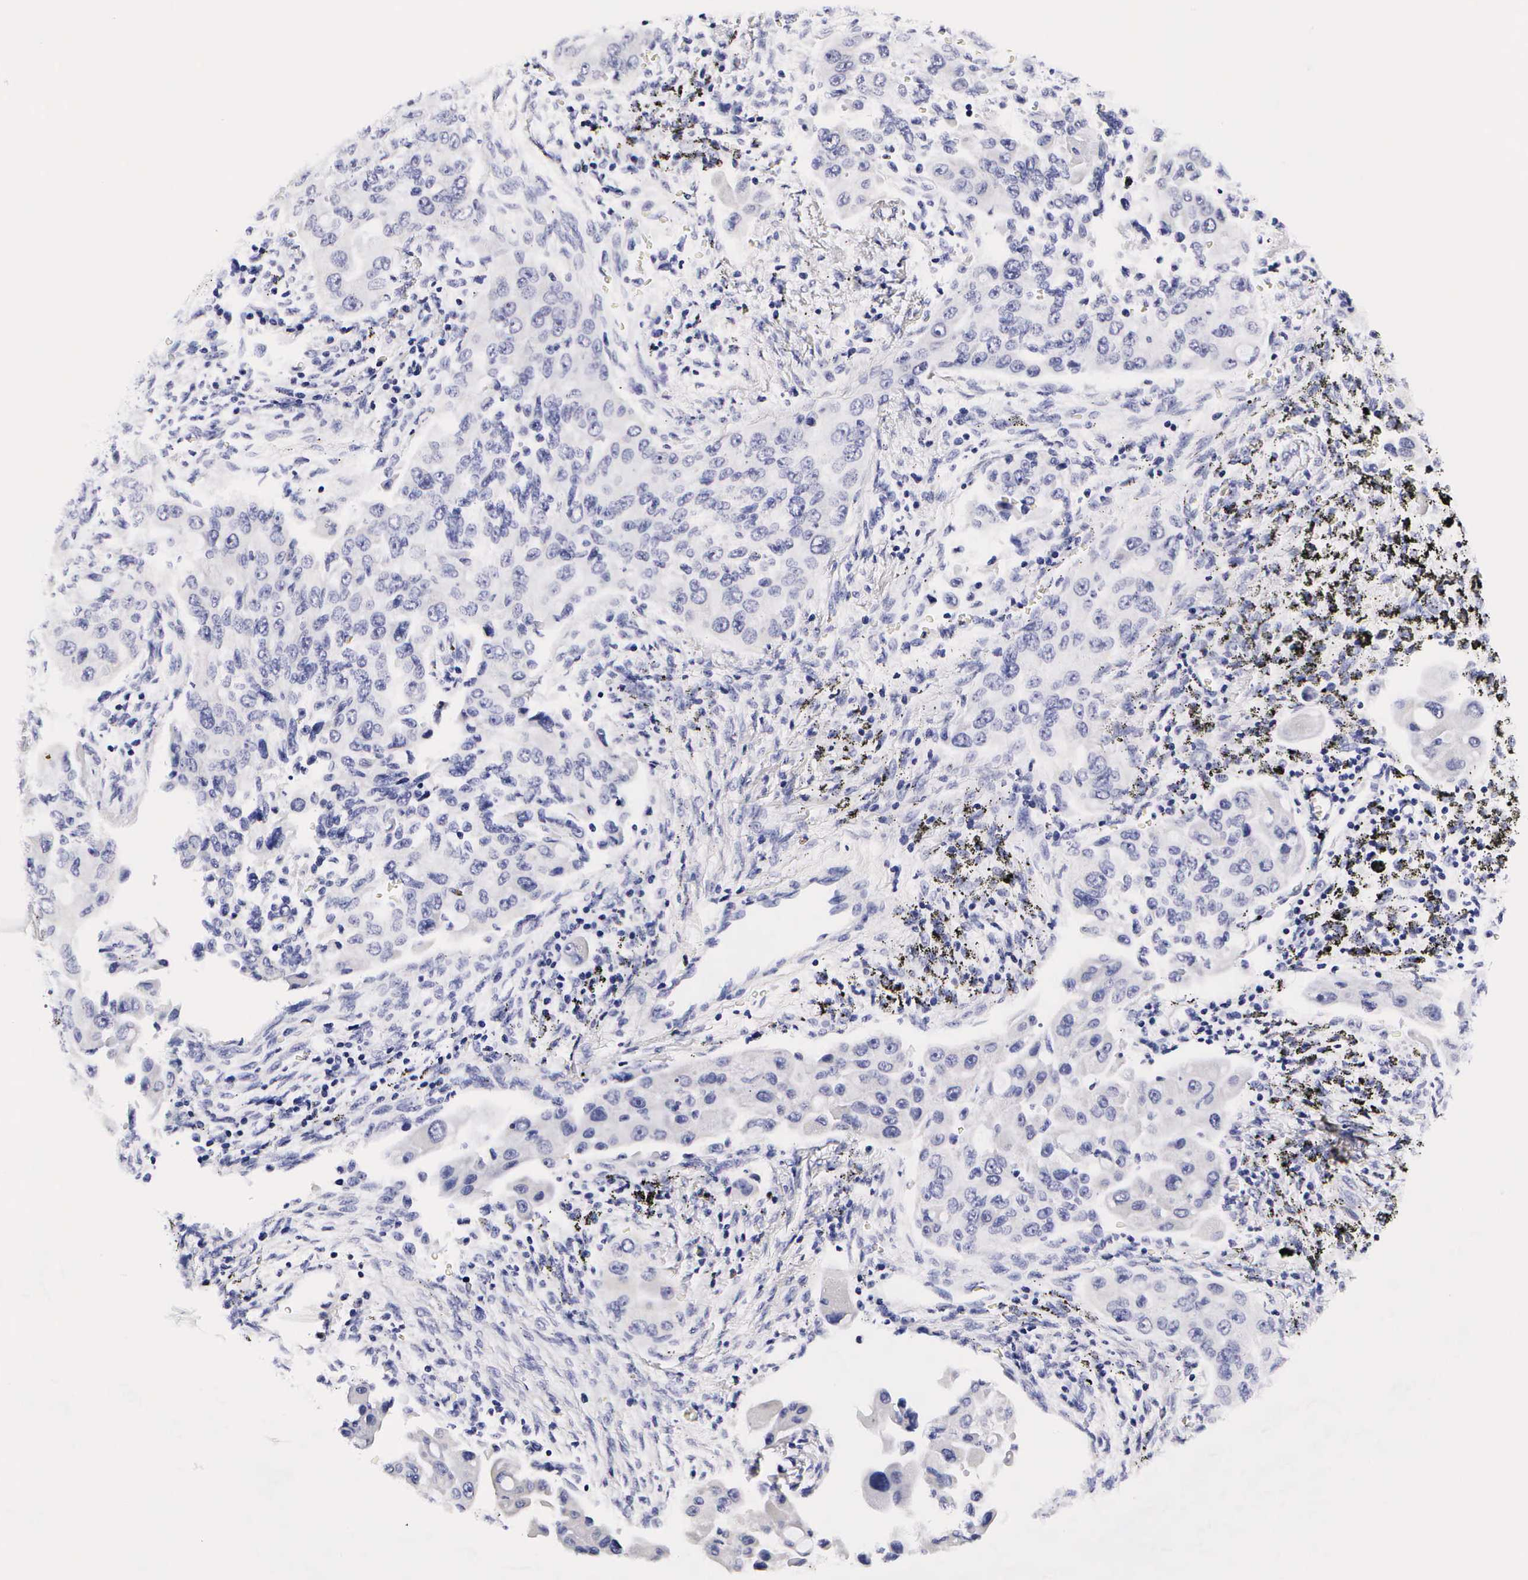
{"staining": {"intensity": "negative", "quantity": "none", "location": "none"}, "tissue": "lung cancer", "cell_type": "Tumor cells", "image_type": "cancer", "snomed": [{"axis": "morphology", "description": "Adenocarcinoma, NOS"}, {"axis": "topography", "description": "Lung"}], "caption": "Immunohistochemical staining of lung cancer shows no significant staining in tumor cells.", "gene": "RNASE6", "patient": {"sex": "male", "age": 68}}